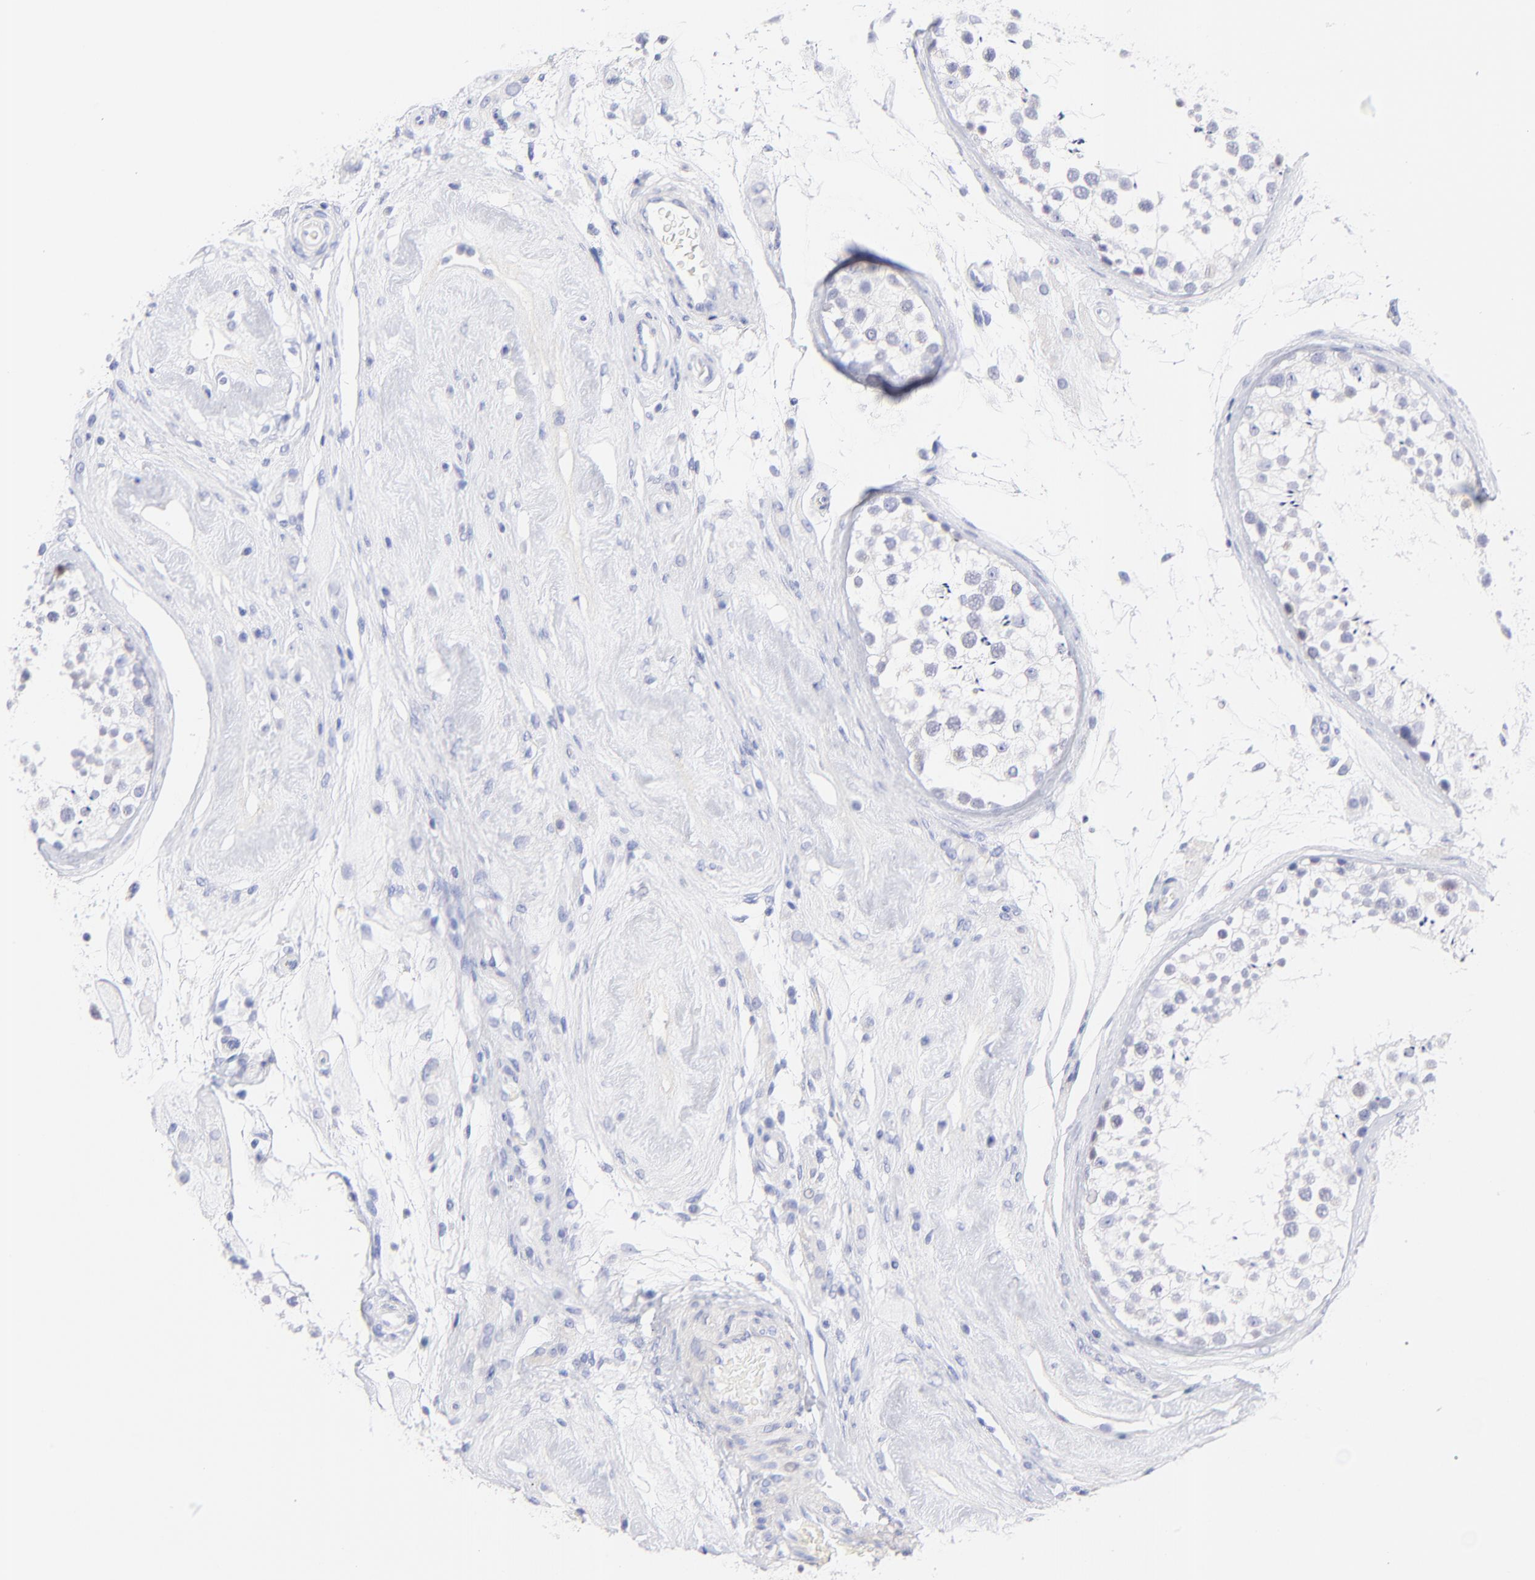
{"staining": {"intensity": "weak", "quantity": "<25%", "location": "nuclear"}, "tissue": "testis", "cell_type": "Cells in seminiferous ducts", "image_type": "normal", "snomed": [{"axis": "morphology", "description": "Normal tissue, NOS"}, {"axis": "topography", "description": "Testis"}], "caption": "Immunohistochemistry (IHC) photomicrograph of normal testis stained for a protein (brown), which shows no expression in cells in seminiferous ducts. The staining was performed using DAB (3,3'-diaminobenzidine) to visualize the protein expression in brown, while the nuclei were stained in blue with hematoxylin (Magnification: 20x).", "gene": "C1QTNF6", "patient": {"sex": "male", "age": 46}}